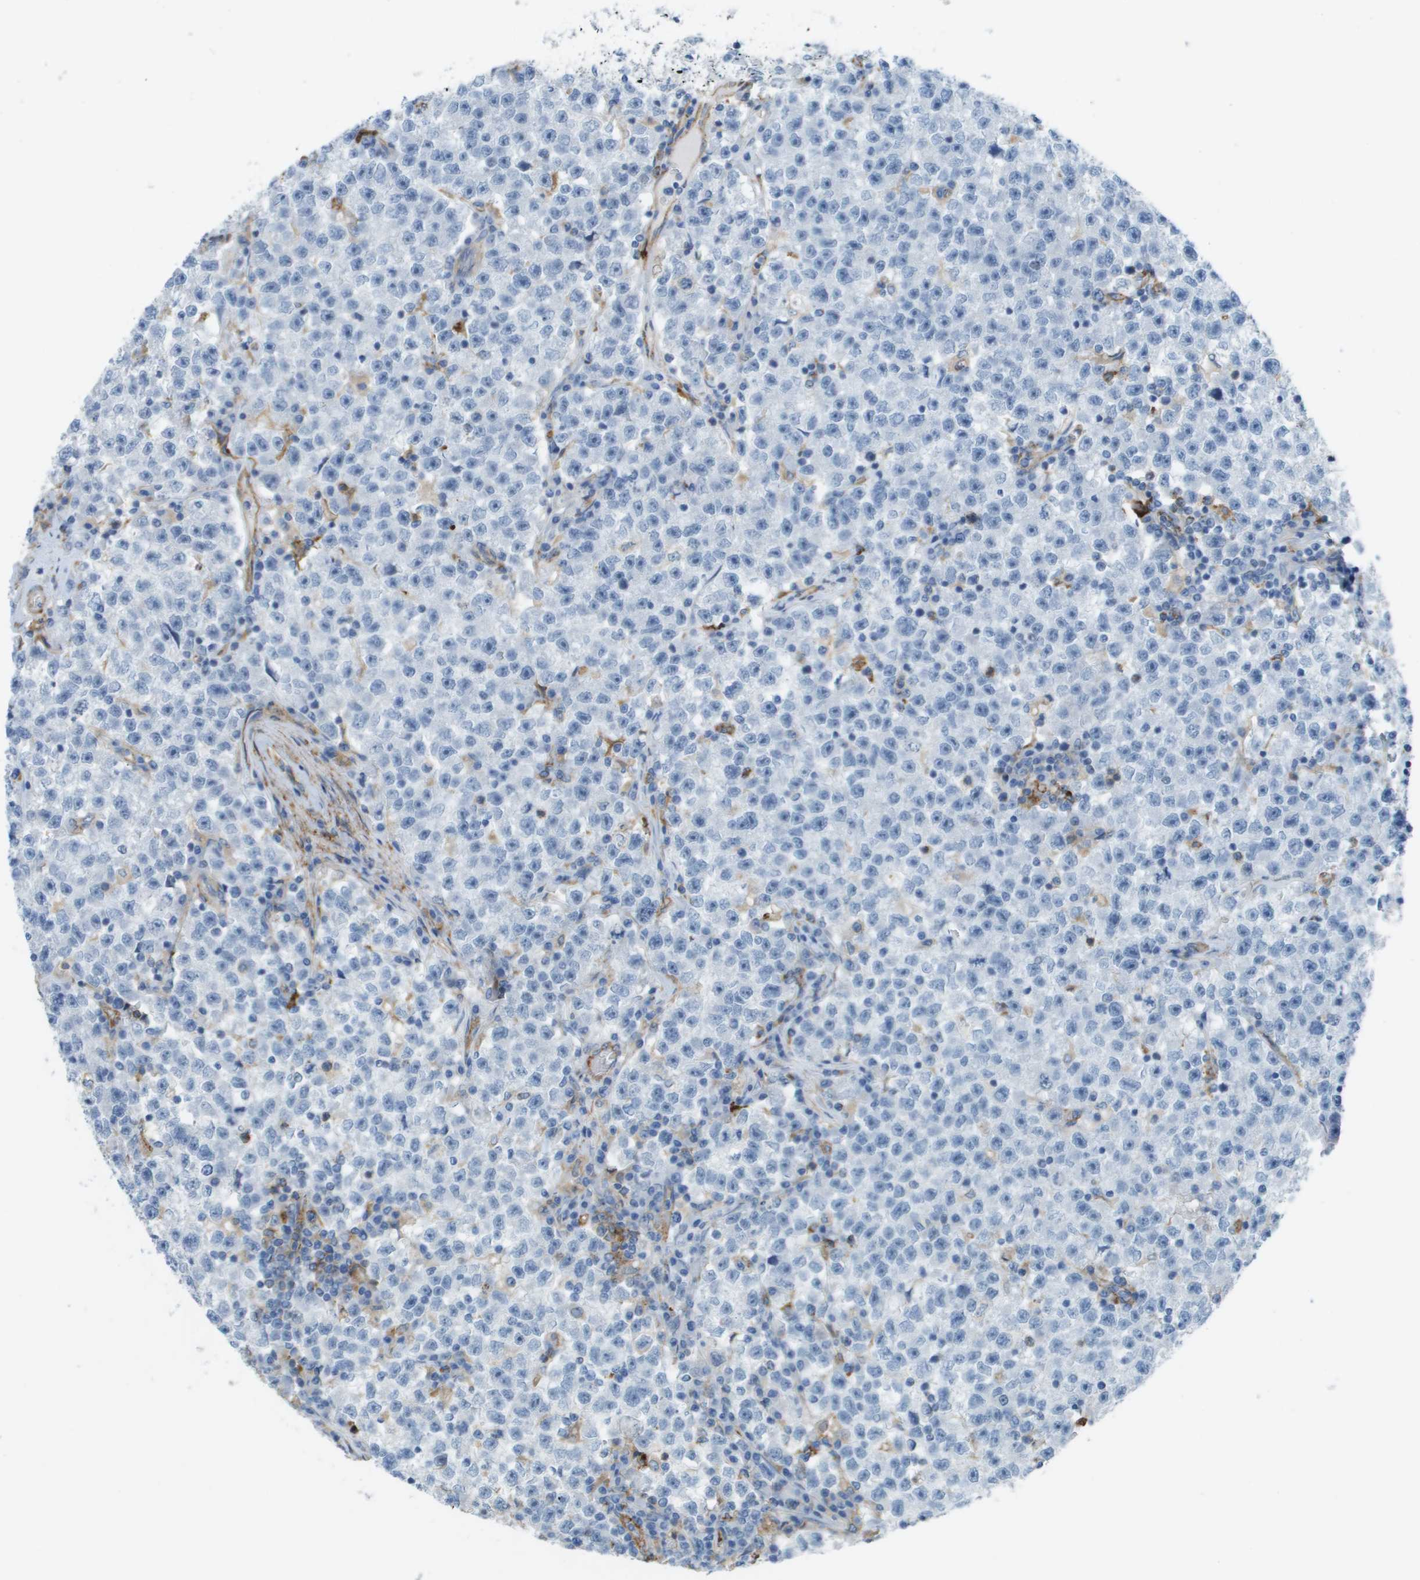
{"staining": {"intensity": "negative", "quantity": "none", "location": "none"}, "tissue": "testis cancer", "cell_type": "Tumor cells", "image_type": "cancer", "snomed": [{"axis": "morphology", "description": "Seminoma, NOS"}, {"axis": "topography", "description": "Testis"}], "caption": "Immunohistochemistry micrograph of neoplastic tissue: human seminoma (testis) stained with DAB (3,3'-diaminobenzidine) exhibits no significant protein expression in tumor cells. (Brightfield microscopy of DAB (3,3'-diaminobenzidine) immunohistochemistry (IHC) at high magnification).", "gene": "ZBTB43", "patient": {"sex": "male", "age": 22}}